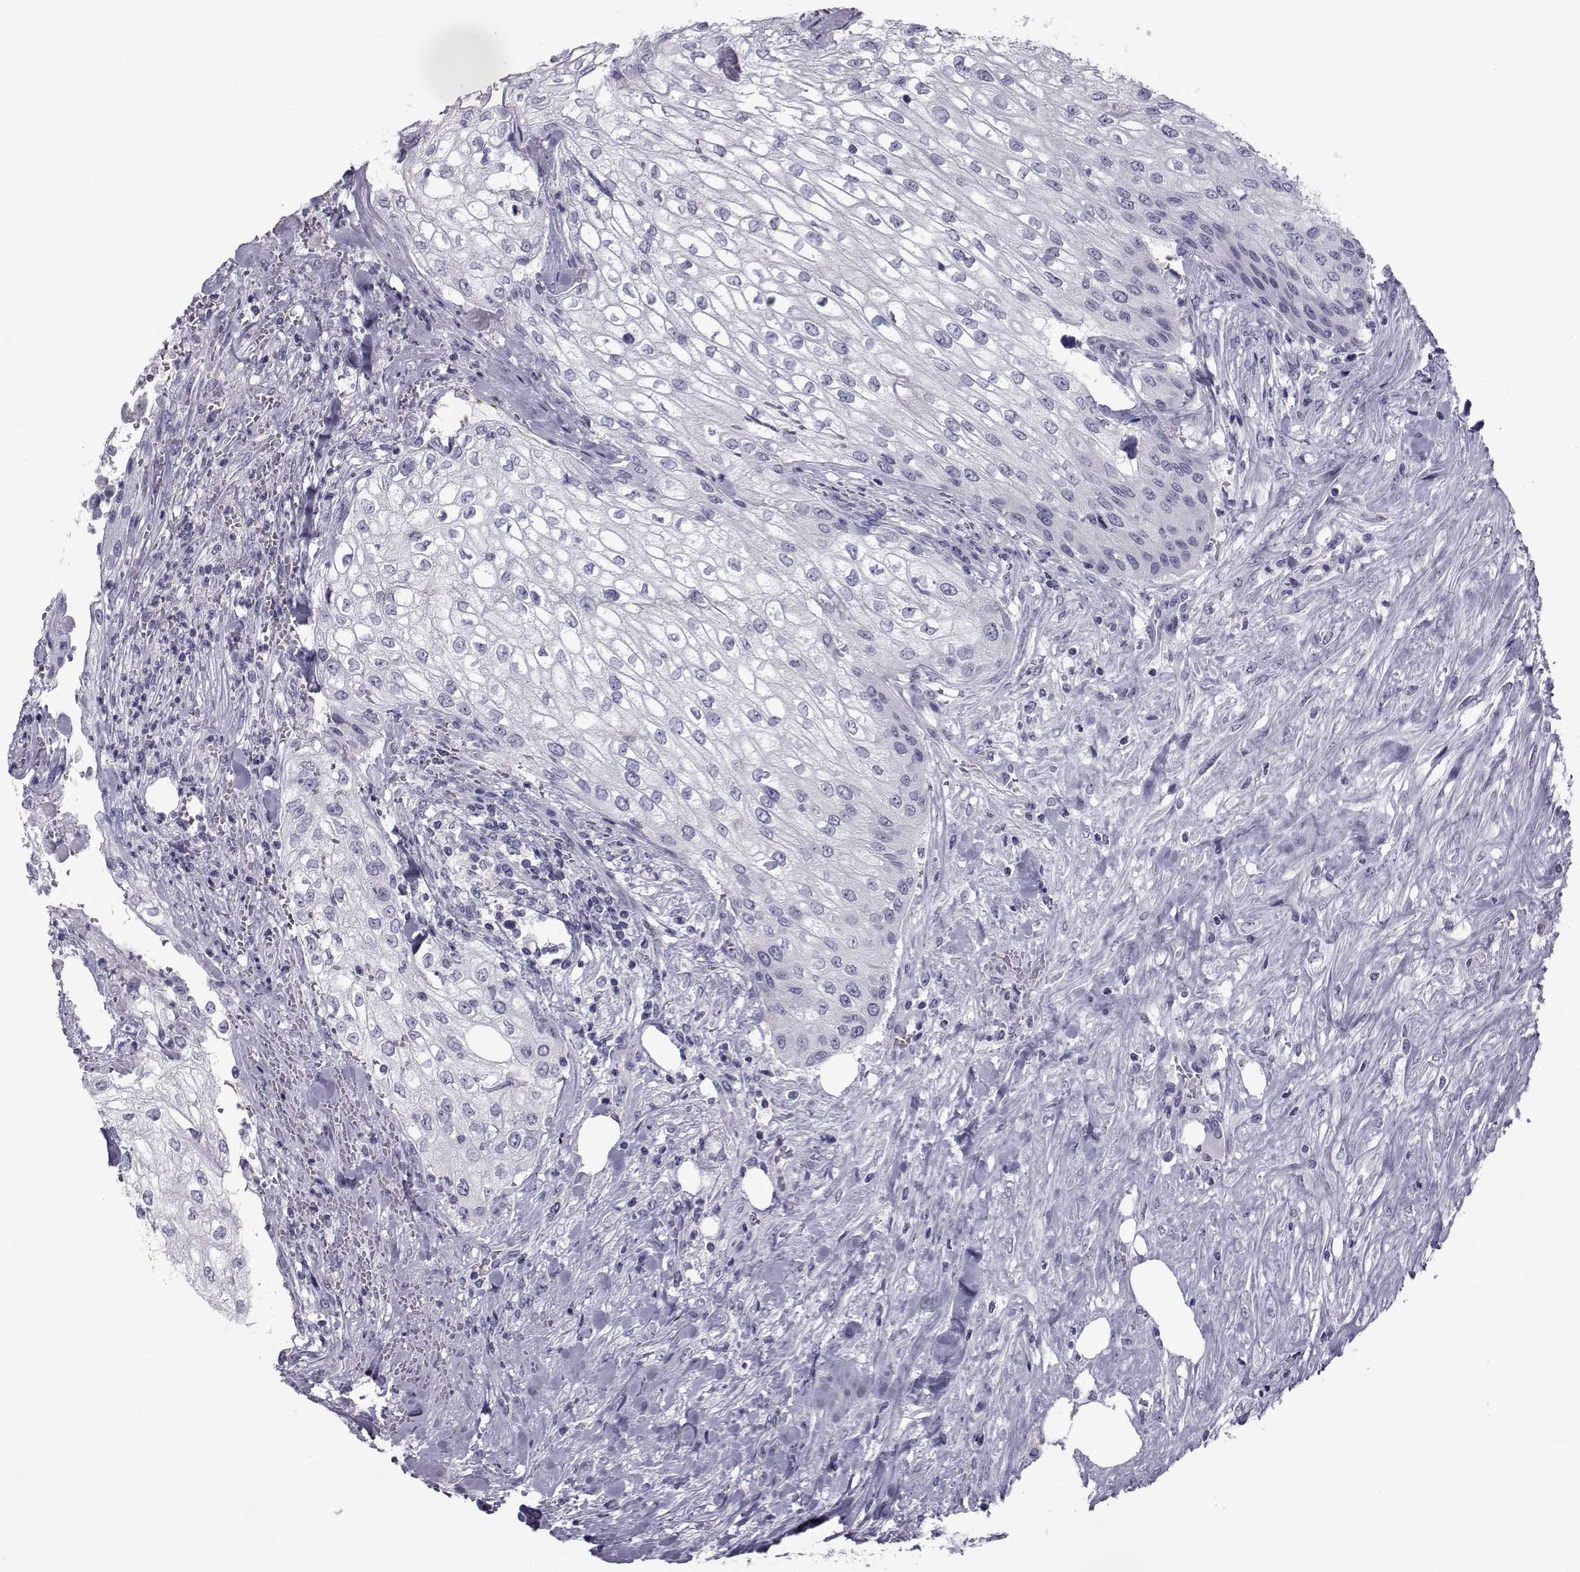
{"staining": {"intensity": "negative", "quantity": "none", "location": "none"}, "tissue": "urothelial cancer", "cell_type": "Tumor cells", "image_type": "cancer", "snomed": [{"axis": "morphology", "description": "Urothelial carcinoma, High grade"}, {"axis": "topography", "description": "Urinary bladder"}], "caption": "Tumor cells show no significant expression in urothelial cancer.", "gene": "FDXR", "patient": {"sex": "male", "age": 62}}